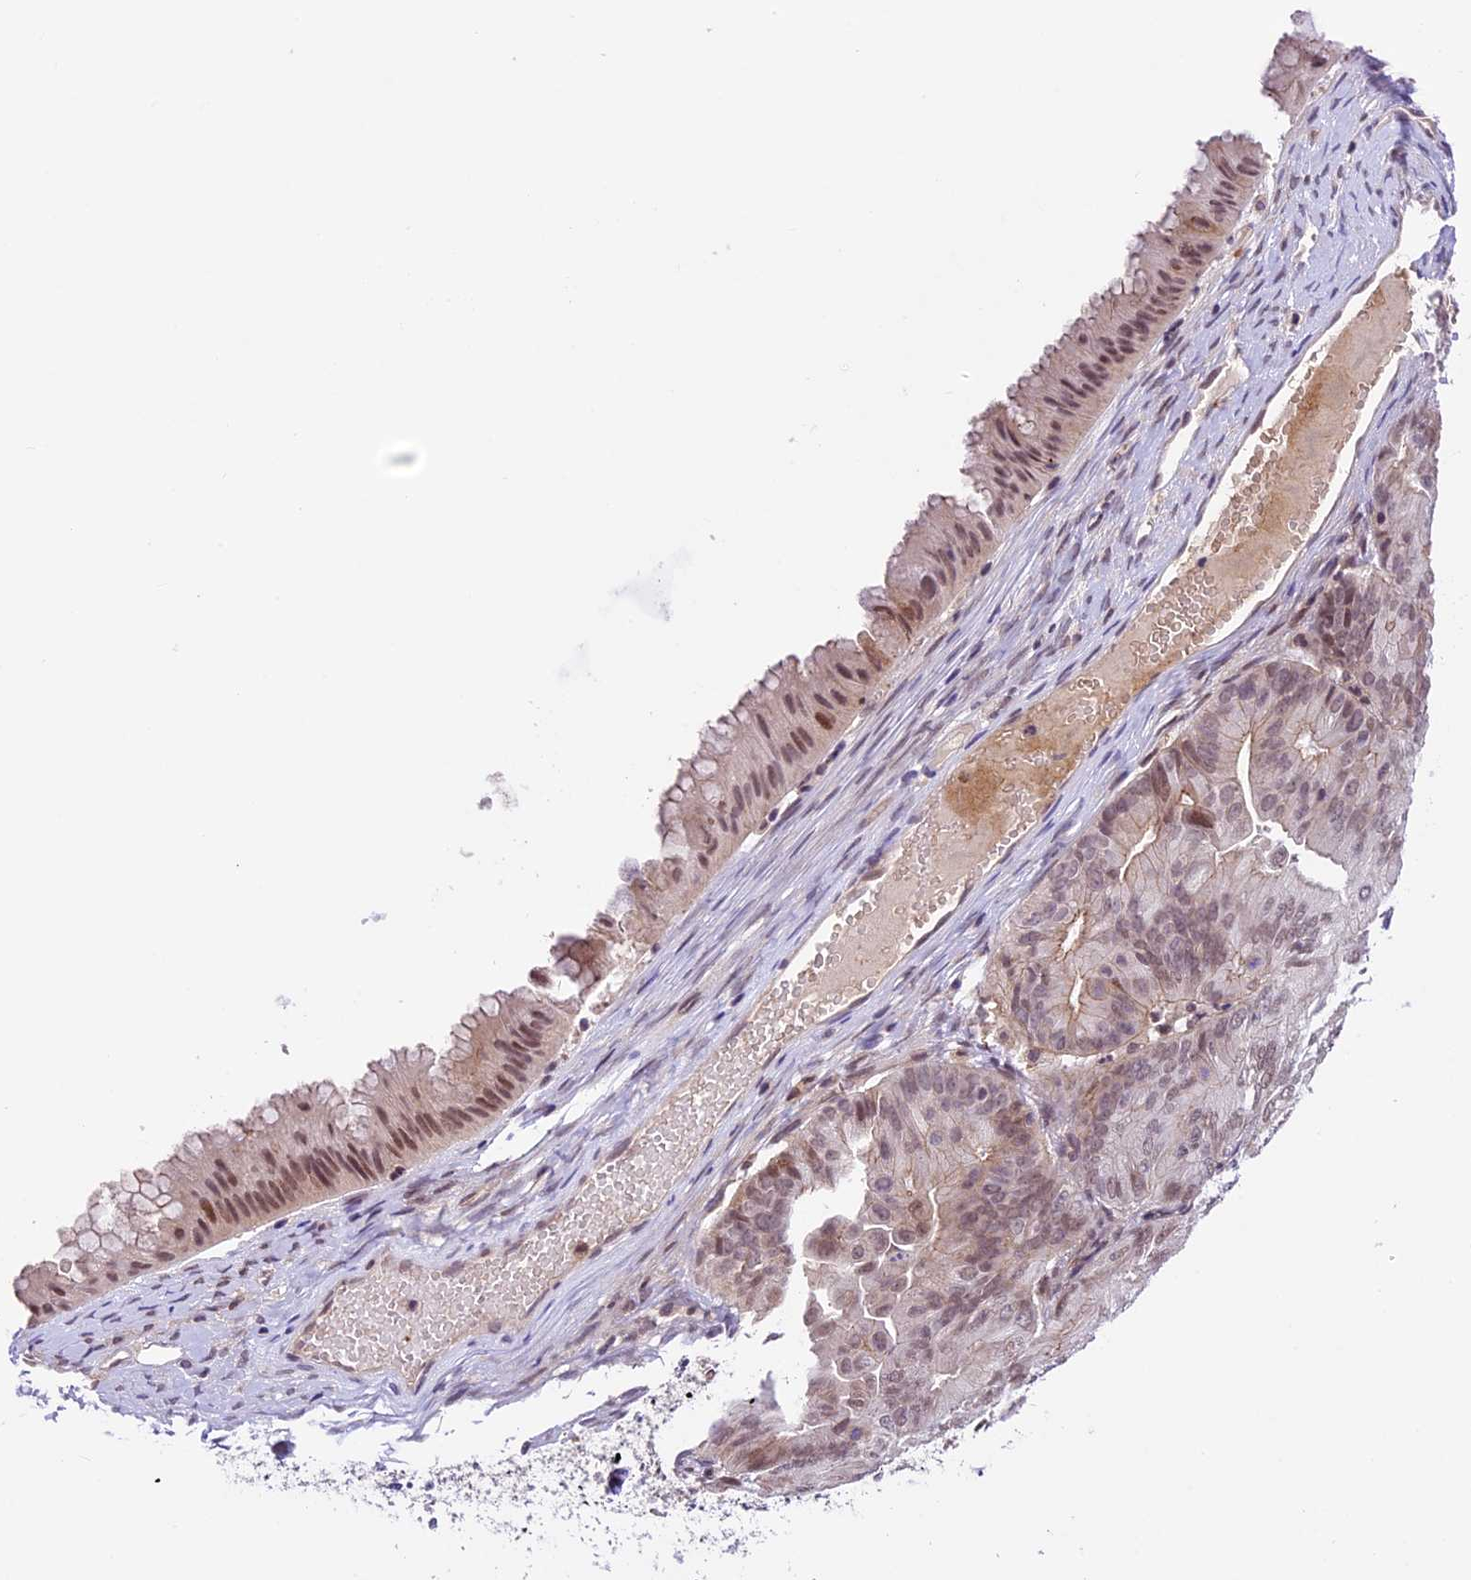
{"staining": {"intensity": "moderate", "quantity": "<25%", "location": "nuclear"}, "tissue": "ovarian cancer", "cell_type": "Tumor cells", "image_type": "cancer", "snomed": [{"axis": "morphology", "description": "Cystadenocarcinoma, mucinous, NOS"}, {"axis": "topography", "description": "Ovary"}], "caption": "Immunohistochemical staining of ovarian cancer (mucinous cystadenocarcinoma) displays low levels of moderate nuclear positivity in about <25% of tumor cells.", "gene": "SHKBP1", "patient": {"sex": "female", "age": 61}}